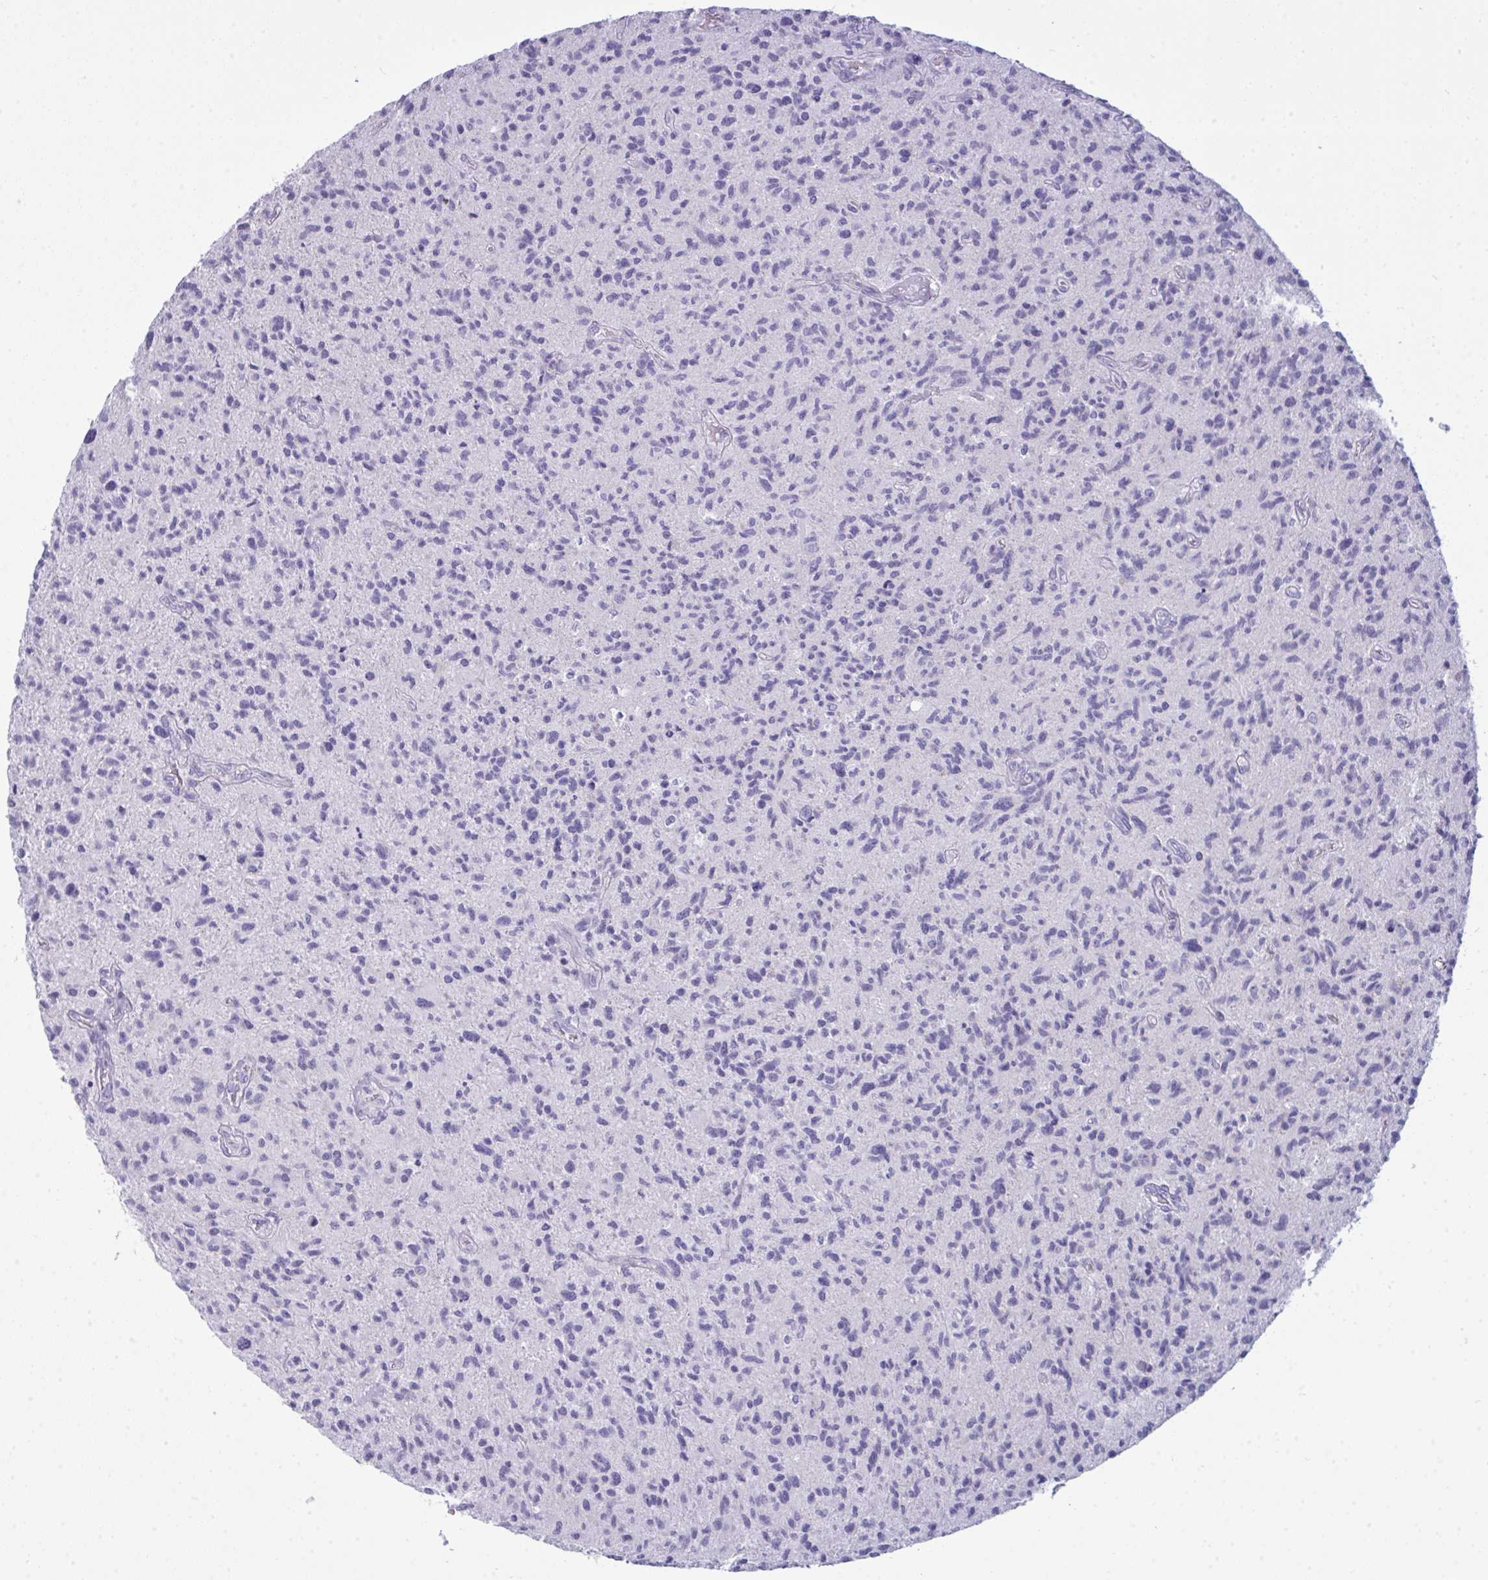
{"staining": {"intensity": "negative", "quantity": "none", "location": "none"}, "tissue": "glioma", "cell_type": "Tumor cells", "image_type": "cancer", "snomed": [{"axis": "morphology", "description": "Glioma, malignant, High grade"}, {"axis": "topography", "description": "Brain"}], "caption": "DAB (3,3'-diaminobenzidine) immunohistochemical staining of malignant glioma (high-grade) displays no significant positivity in tumor cells.", "gene": "MYH10", "patient": {"sex": "female", "age": 70}}